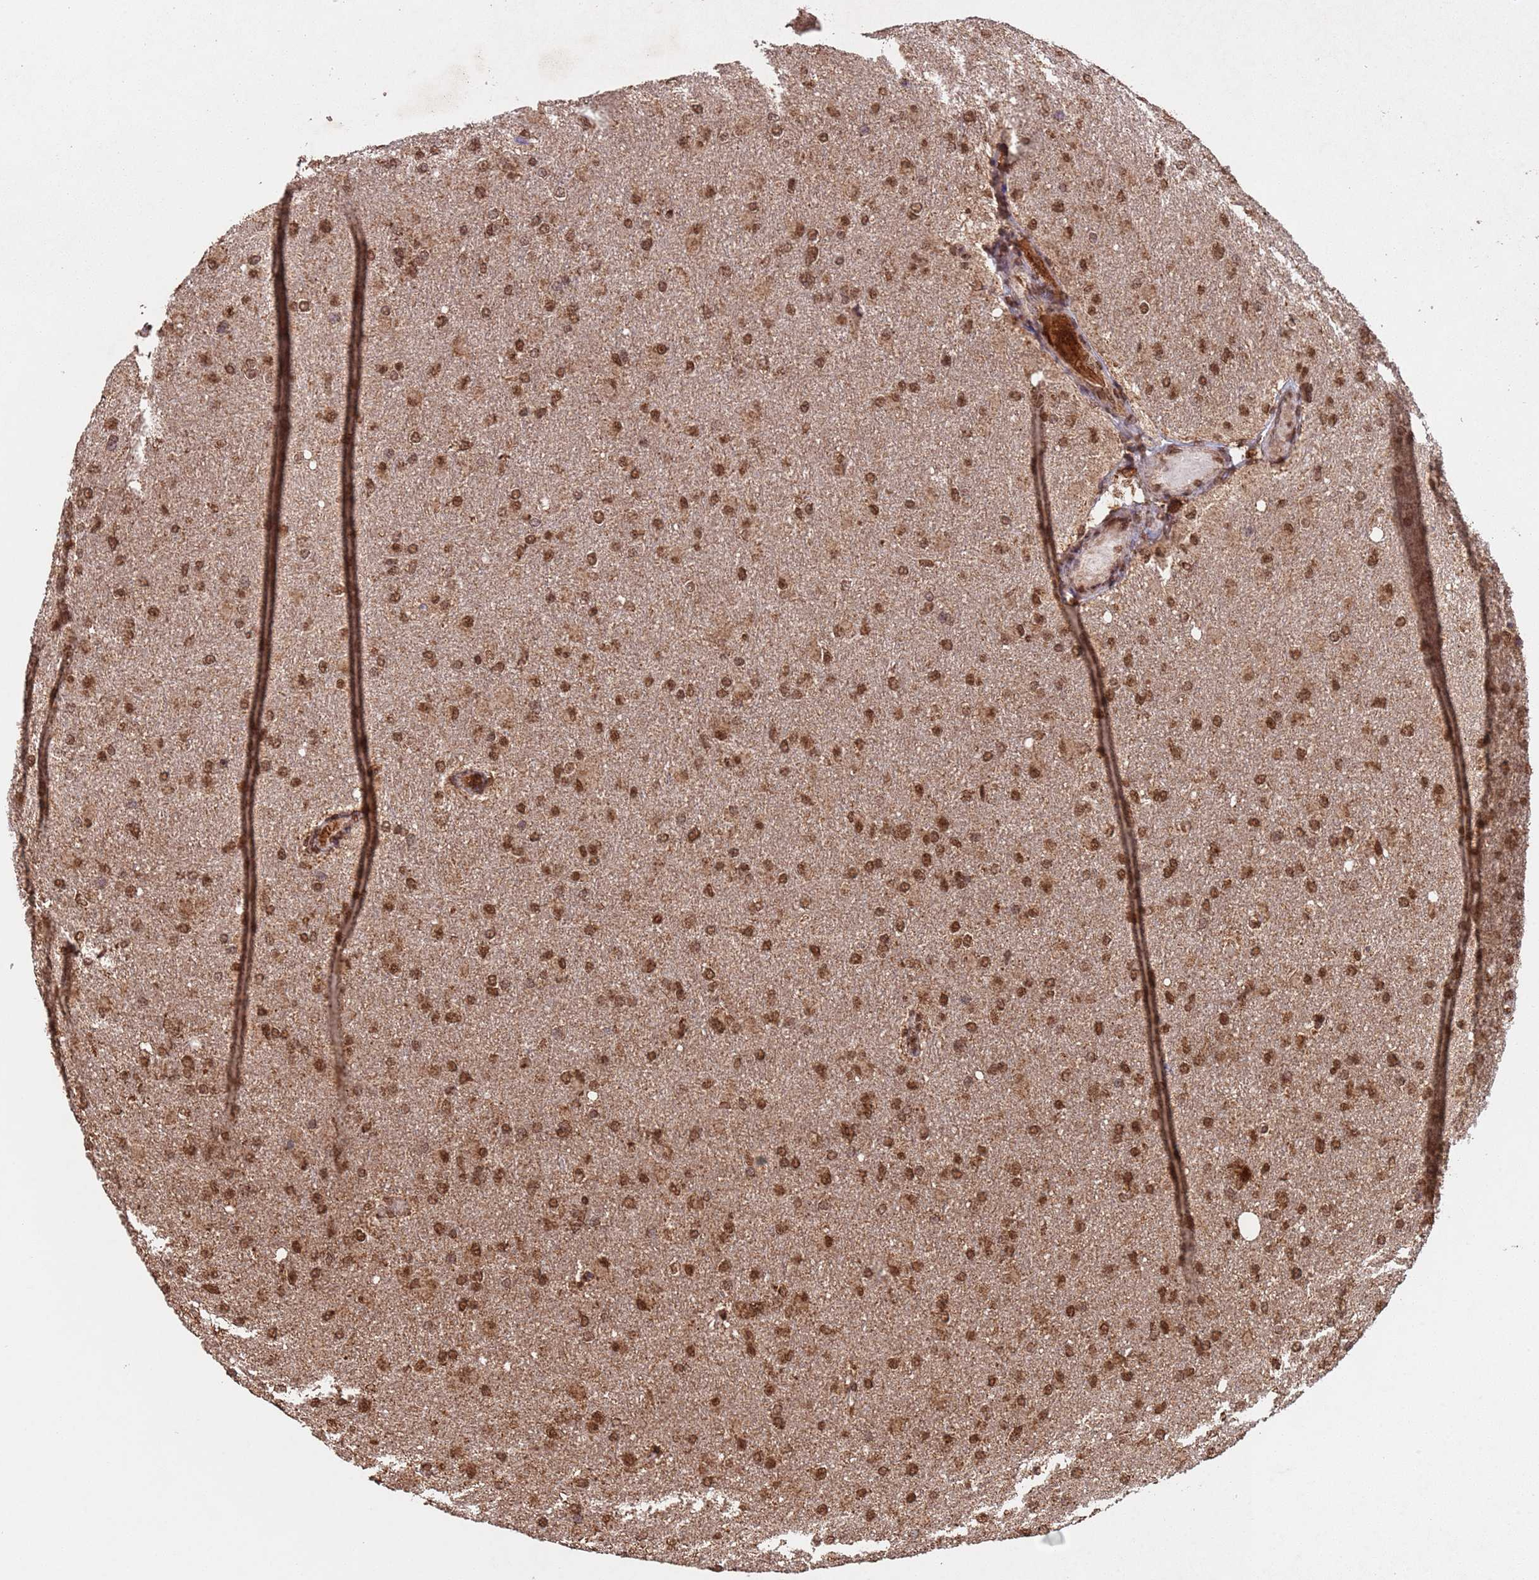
{"staining": {"intensity": "moderate", "quantity": ">75%", "location": "cytoplasmic/membranous,nuclear"}, "tissue": "glioma", "cell_type": "Tumor cells", "image_type": "cancer", "snomed": [{"axis": "morphology", "description": "Glioma, malignant, High grade"}, {"axis": "topography", "description": "Cerebral cortex"}], "caption": "Immunohistochemical staining of human glioma reveals medium levels of moderate cytoplasmic/membranous and nuclear staining in approximately >75% of tumor cells.", "gene": "HDAC10", "patient": {"sex": "female", "age": 36}}